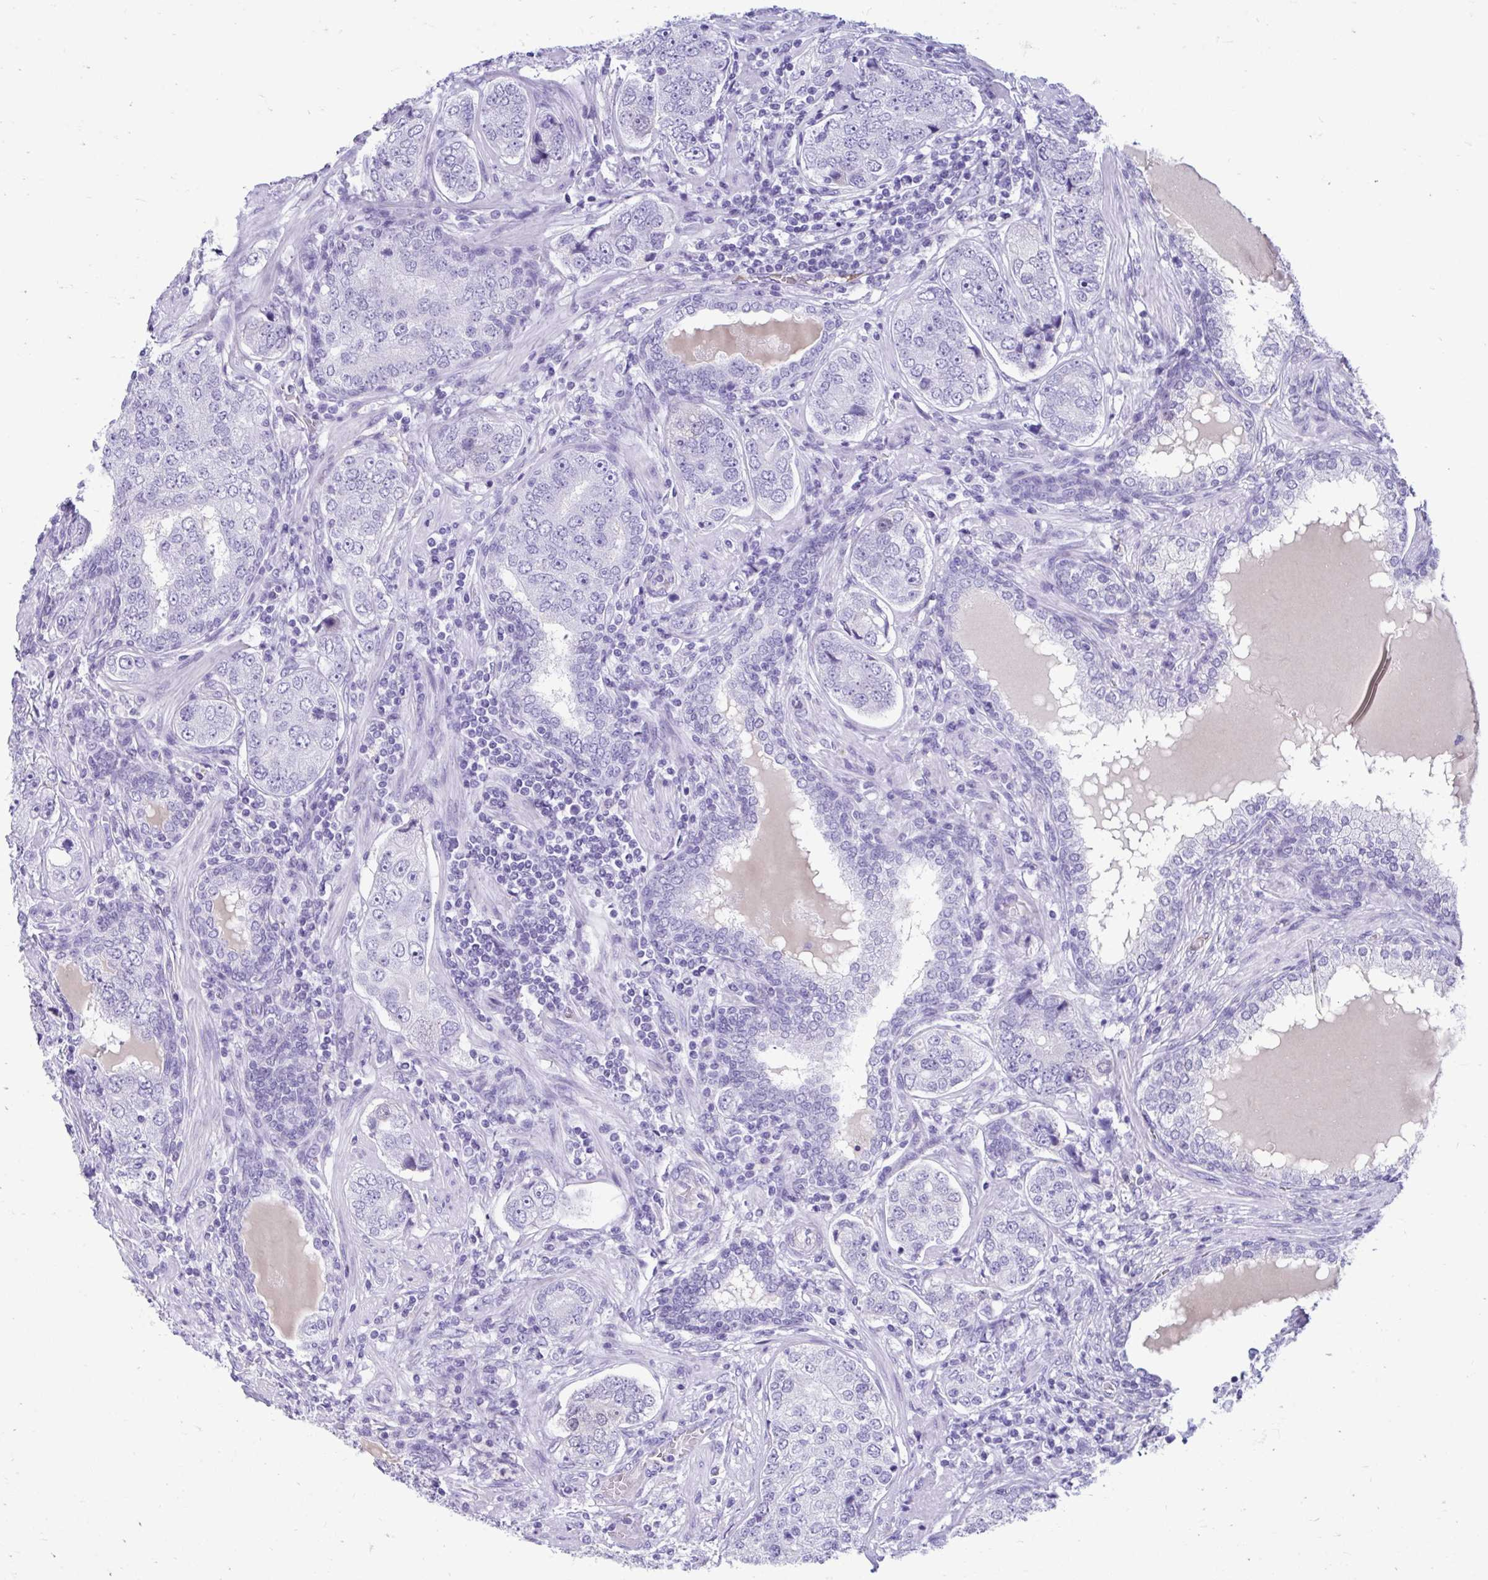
{"staining": {"intensity": "negative", "quantity": "none", "location": "none"}, "tissue": "prostate cancer", "cell_type": "Tumor cells", "image_type": "cancer", "snomed": [{"axis": "morphology", "description": "Adenocarcinoma, High grade"}, {"axis": "topography", "description": "Prostate"}], "caption": "Immunohistochemistry image of high-grade adenocarcinoma (prostate) stained for a protein (brown), which demonstrates no staining in tumor cells.", "gene": "SMIM9", "patient": {"sex": "male", "age": 60}}